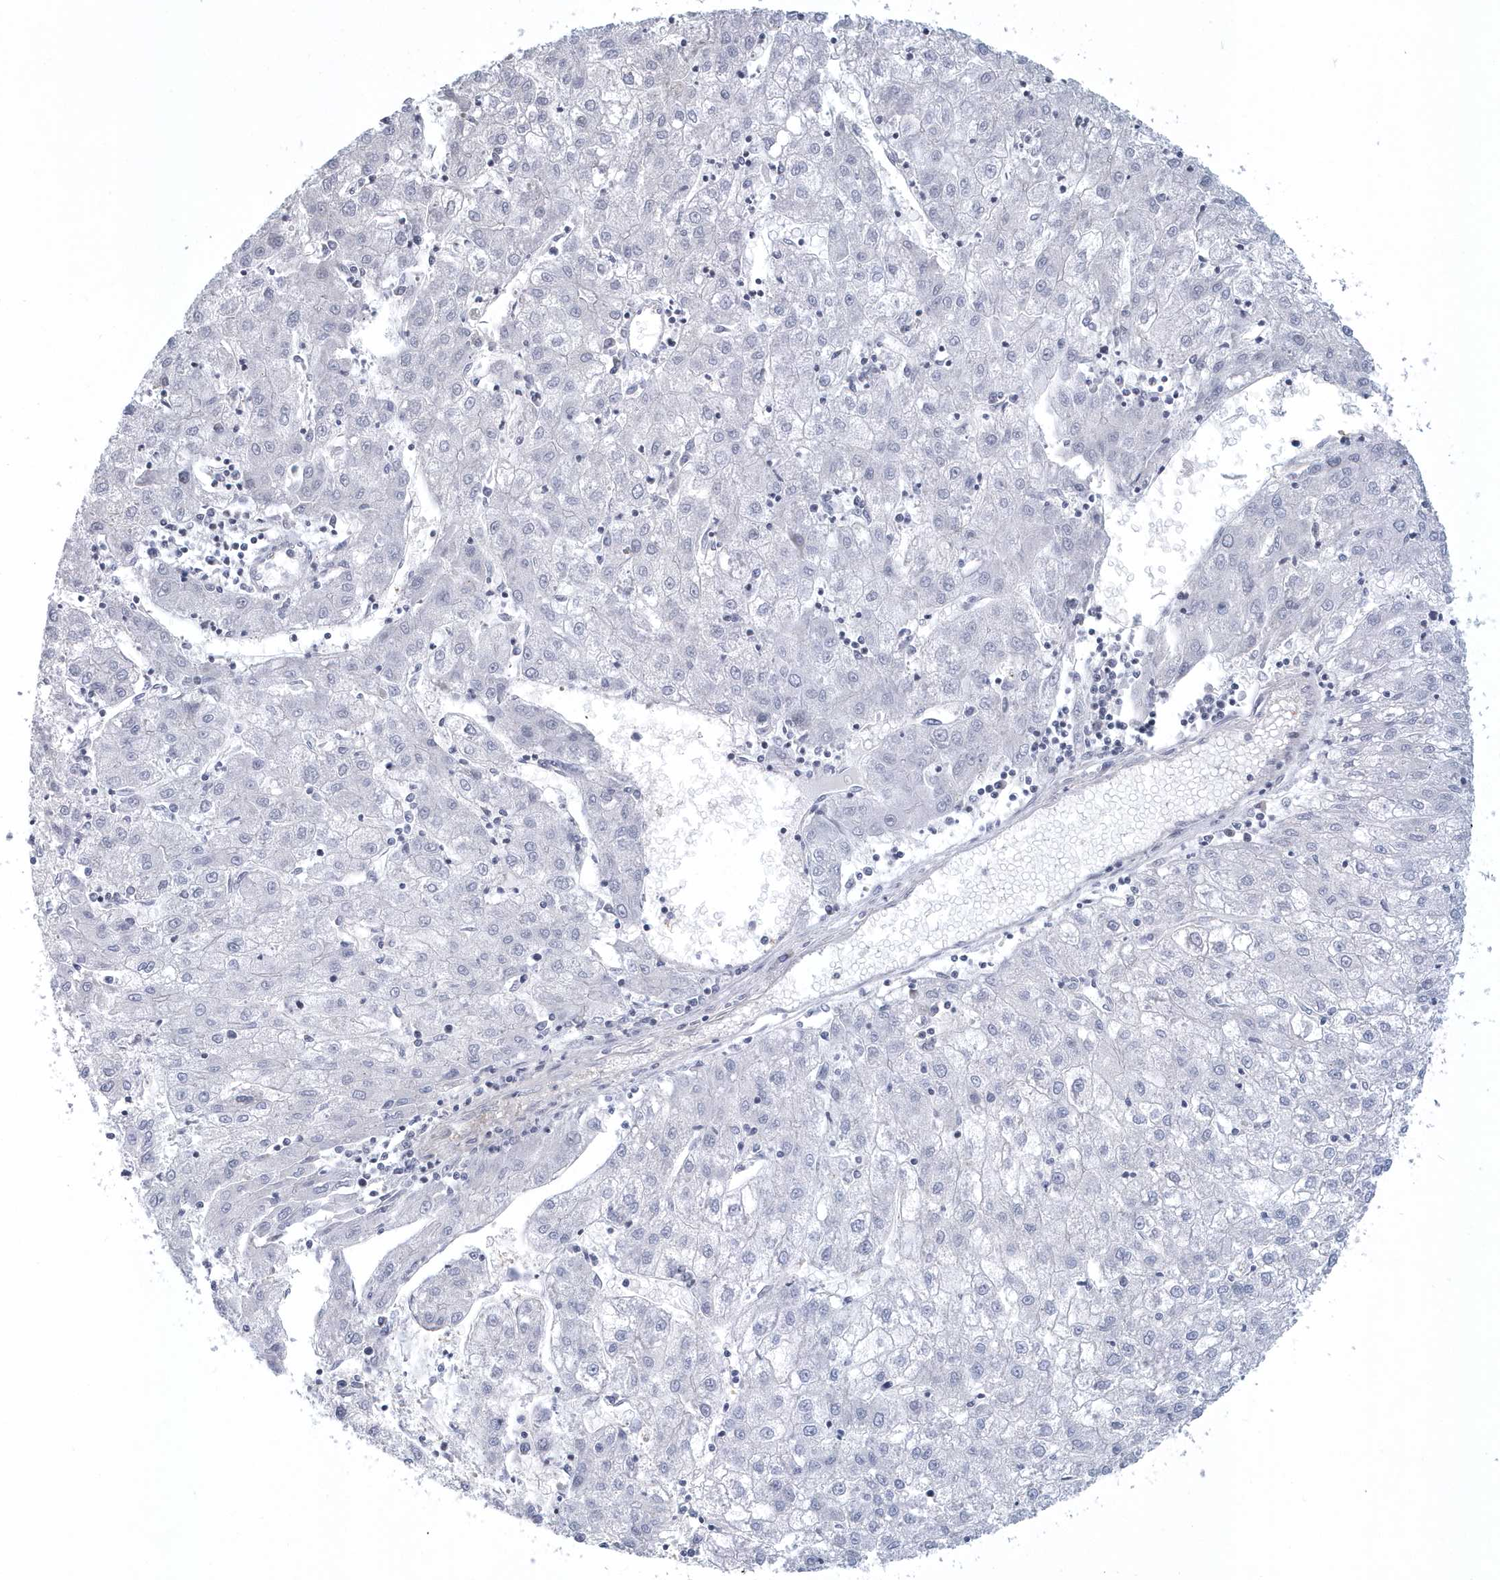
{"staining": {"intensity": "negative", "quantity": "none", "location": "none"}, "tissue": "liver cancer", "cell_type": "Tumor cells", "image_type": "cancer", "snomed": [{"axis": "morphology", "description": "Carcinoma, Hepatocellular, NOS"}, {"axis": "topography", "description": "Liver"}], "caption": "This histopathology image is of hepatocellular carcinoma (liver) stained with immunohistochemistry (IHC) to label a protein in brown with the nuclei are counter-stained blue. There is no positivity in tumor cells. (DAB IHC visualized using brightfield microscopy, high magnification).", "gene": "ARAP2", "patient": {"sex": "male", "age": 72}}